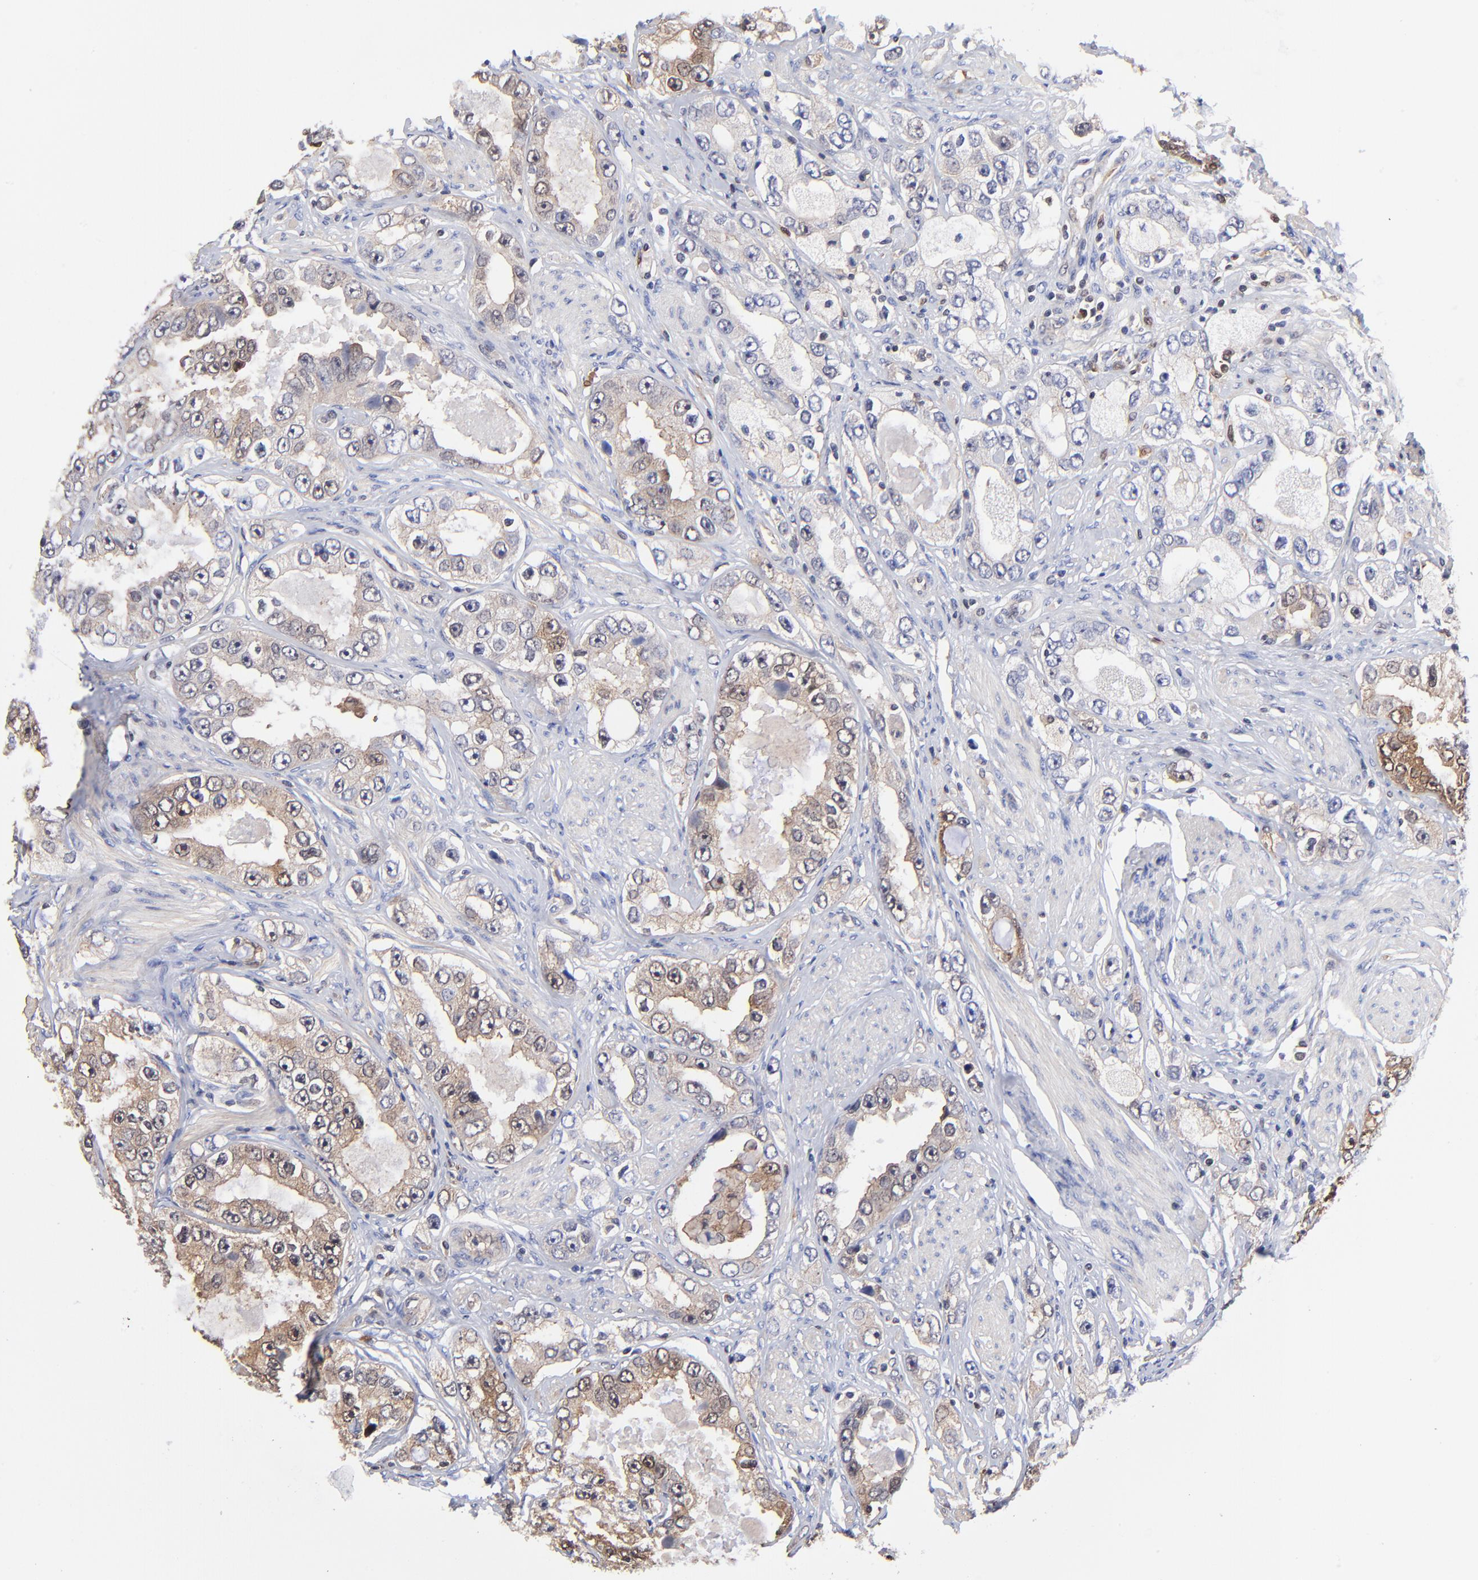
{"staining": {"intensity": "moderate", "quantity": "25%-75%", "location": "cytoplasmic/membranous,nuclear"}, "tissue": "prostate cancer", "cell_type": "Tumor cells", "image_type": "cancer", "snomed": [{"axis": "morphology", "description": "Adenocarcinoma, High grade"}, {"axis": "topography", "description": "Prostate"}], "caption": "A brown stain highlights moderate cytoplasmic/membranous and nuclear positivity of a protein in high-grade adenocarcinoma (prostate) tumor cells. (IHC, brightfield microscopy, high magnification).", "gene": "DCTPP1", "patient": {"sex": "male", "age": 63}}